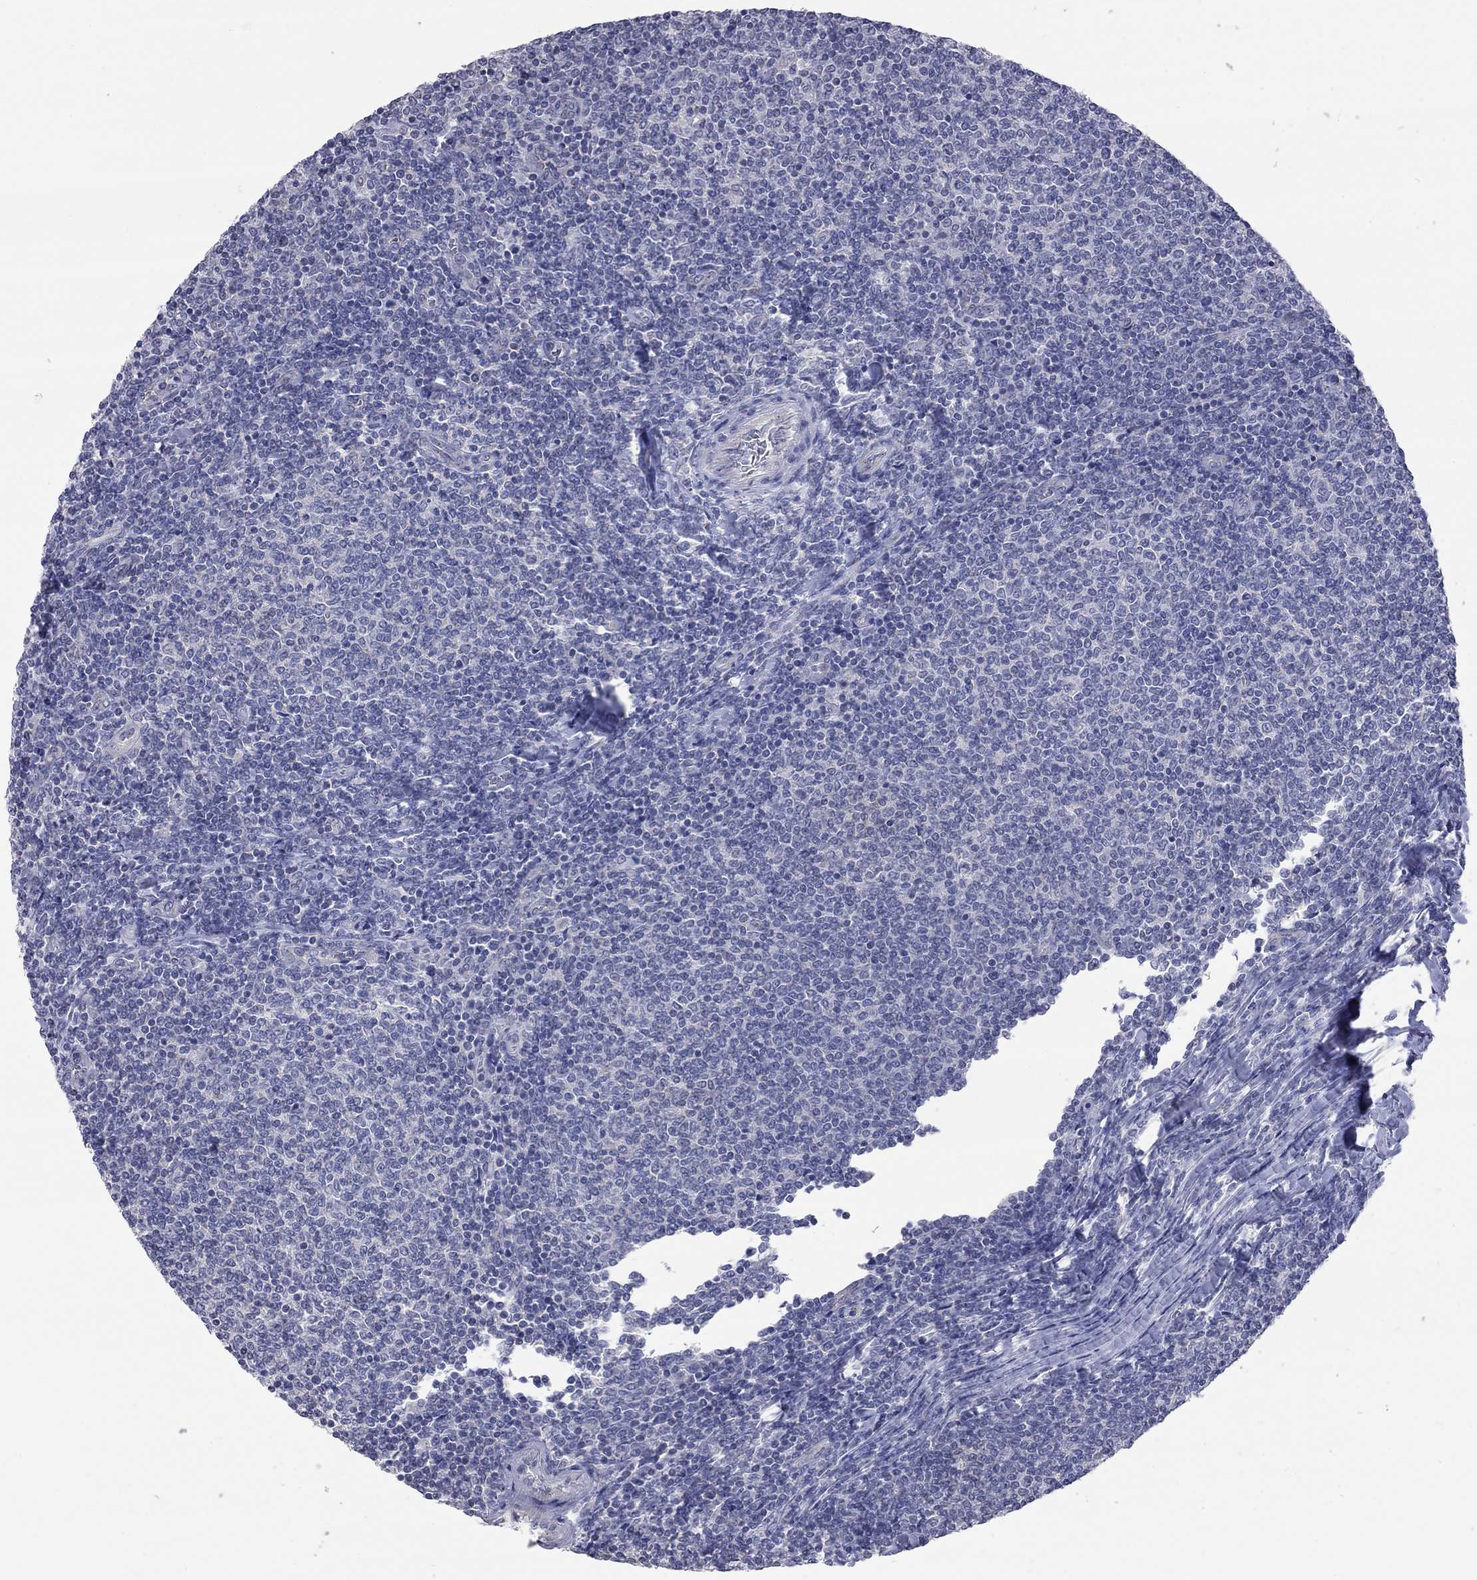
{"staining": {"intensity": "negative", "quantity": "none", "location": "none"}, "tissue": "lymphoma", "cell_type": "Tumor cells", "image_type": "cancer", "snomed": [{"axis": "morphology", "description": "Malignant lymphoma, non-Hodgkin's type, Low grade"}, {"axis": "topography", "description": "Lymph node"}], "caption": "Photomicrograph shows no protein positivity in tumor cells of low-grade malignant lymphoma, non-Hodgkin's type tissue.", "gene": "OPRK1", "patient": {"sex": "male", "age": 52}}